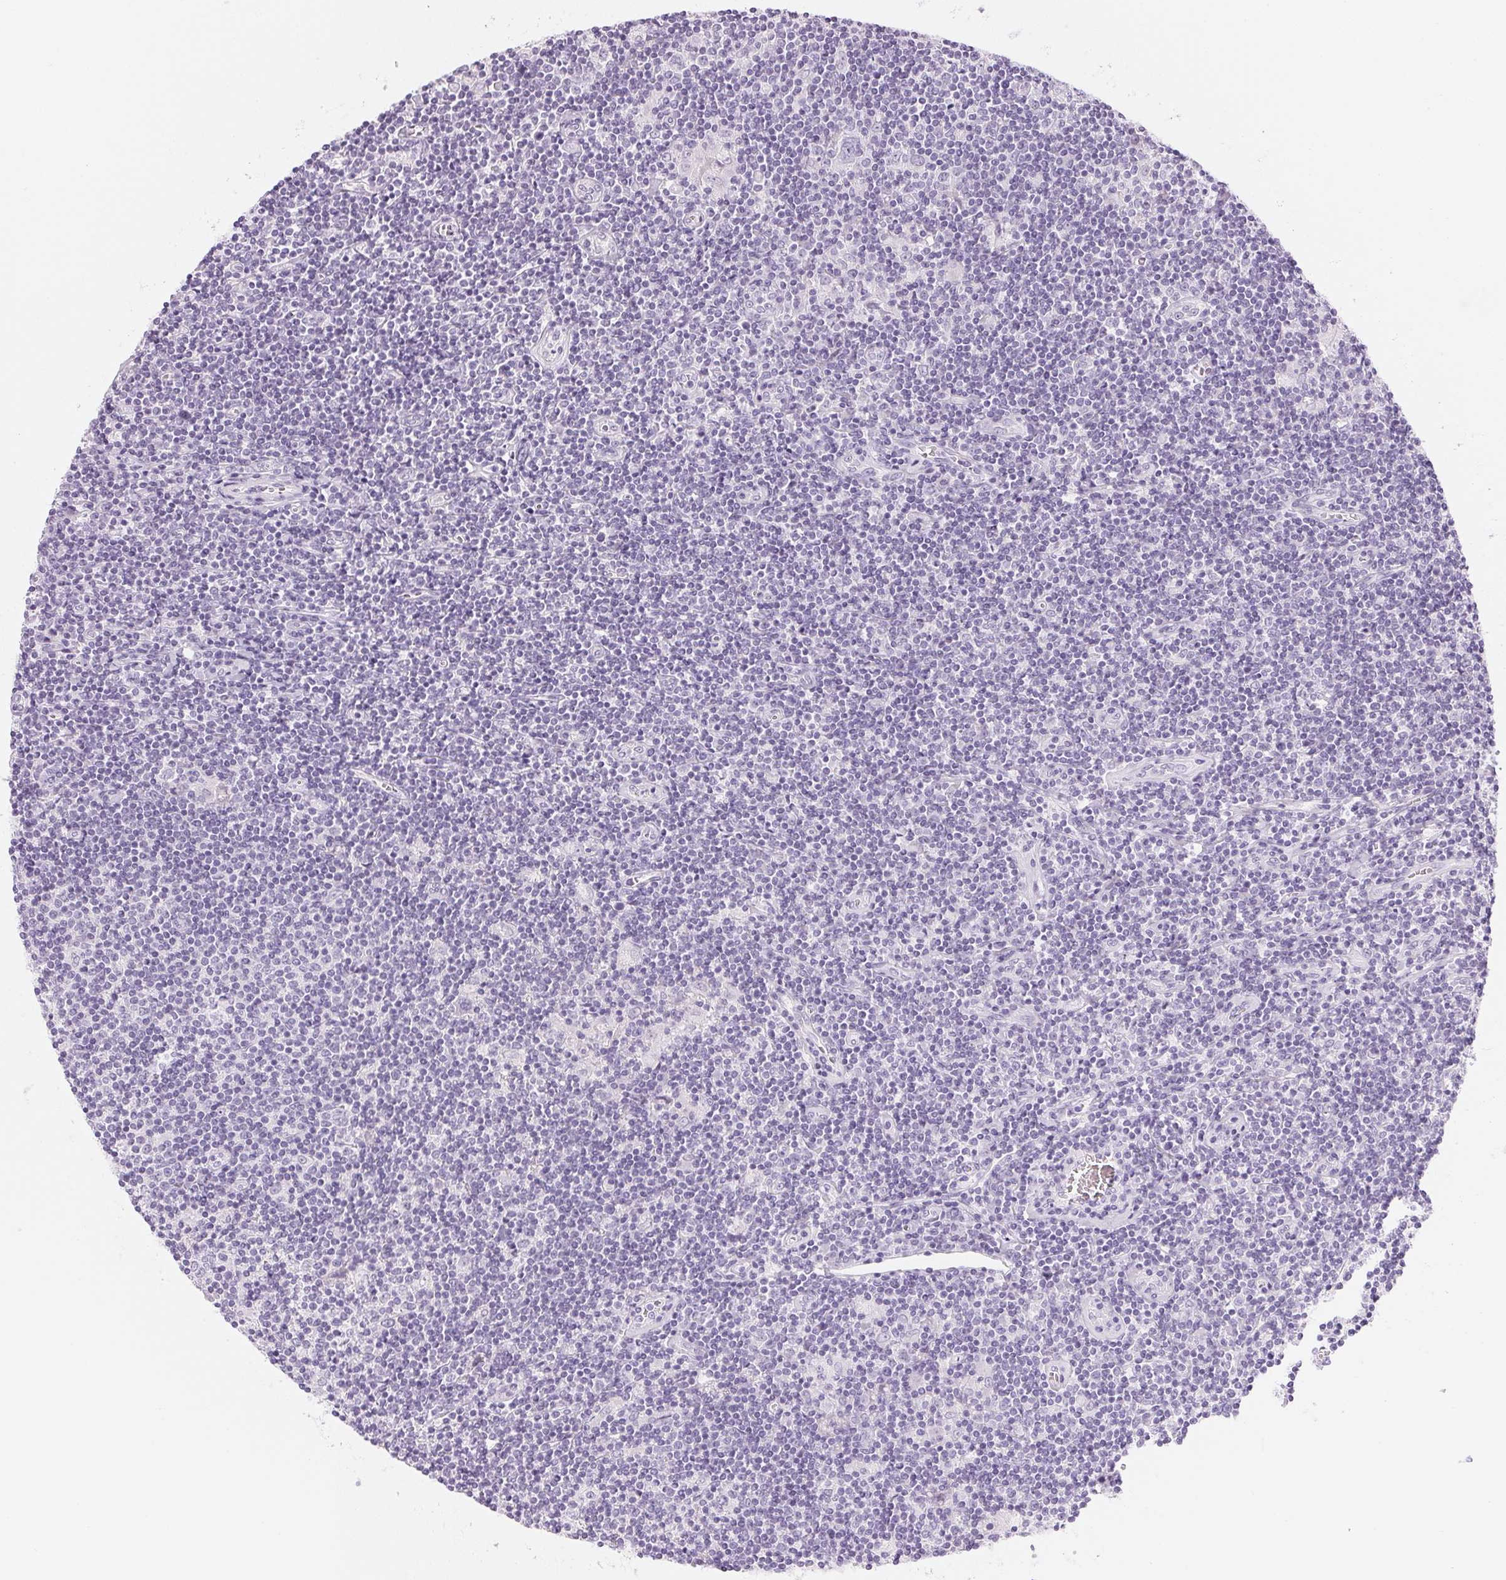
{"staining": {"intensity": "negative", "quantity": "none", "location": "none"}, "tissue": "lymphoma", "cell_type": "Tumor cells", "image_type": "cancer", "snomed": [{"axis": "morphology", "description": "Hodgkin's disease, NOS"}, {"axis": "topography", "description": "Lymph node"}], "caption": "The histopathology image reveals no significant expression in tumor cells of lymphoma. (Immunohistochemistry, brightfield microscopy, high magnification).", "gene": "IGFBP1", "patient": {"sex": "male", "age": 40}}